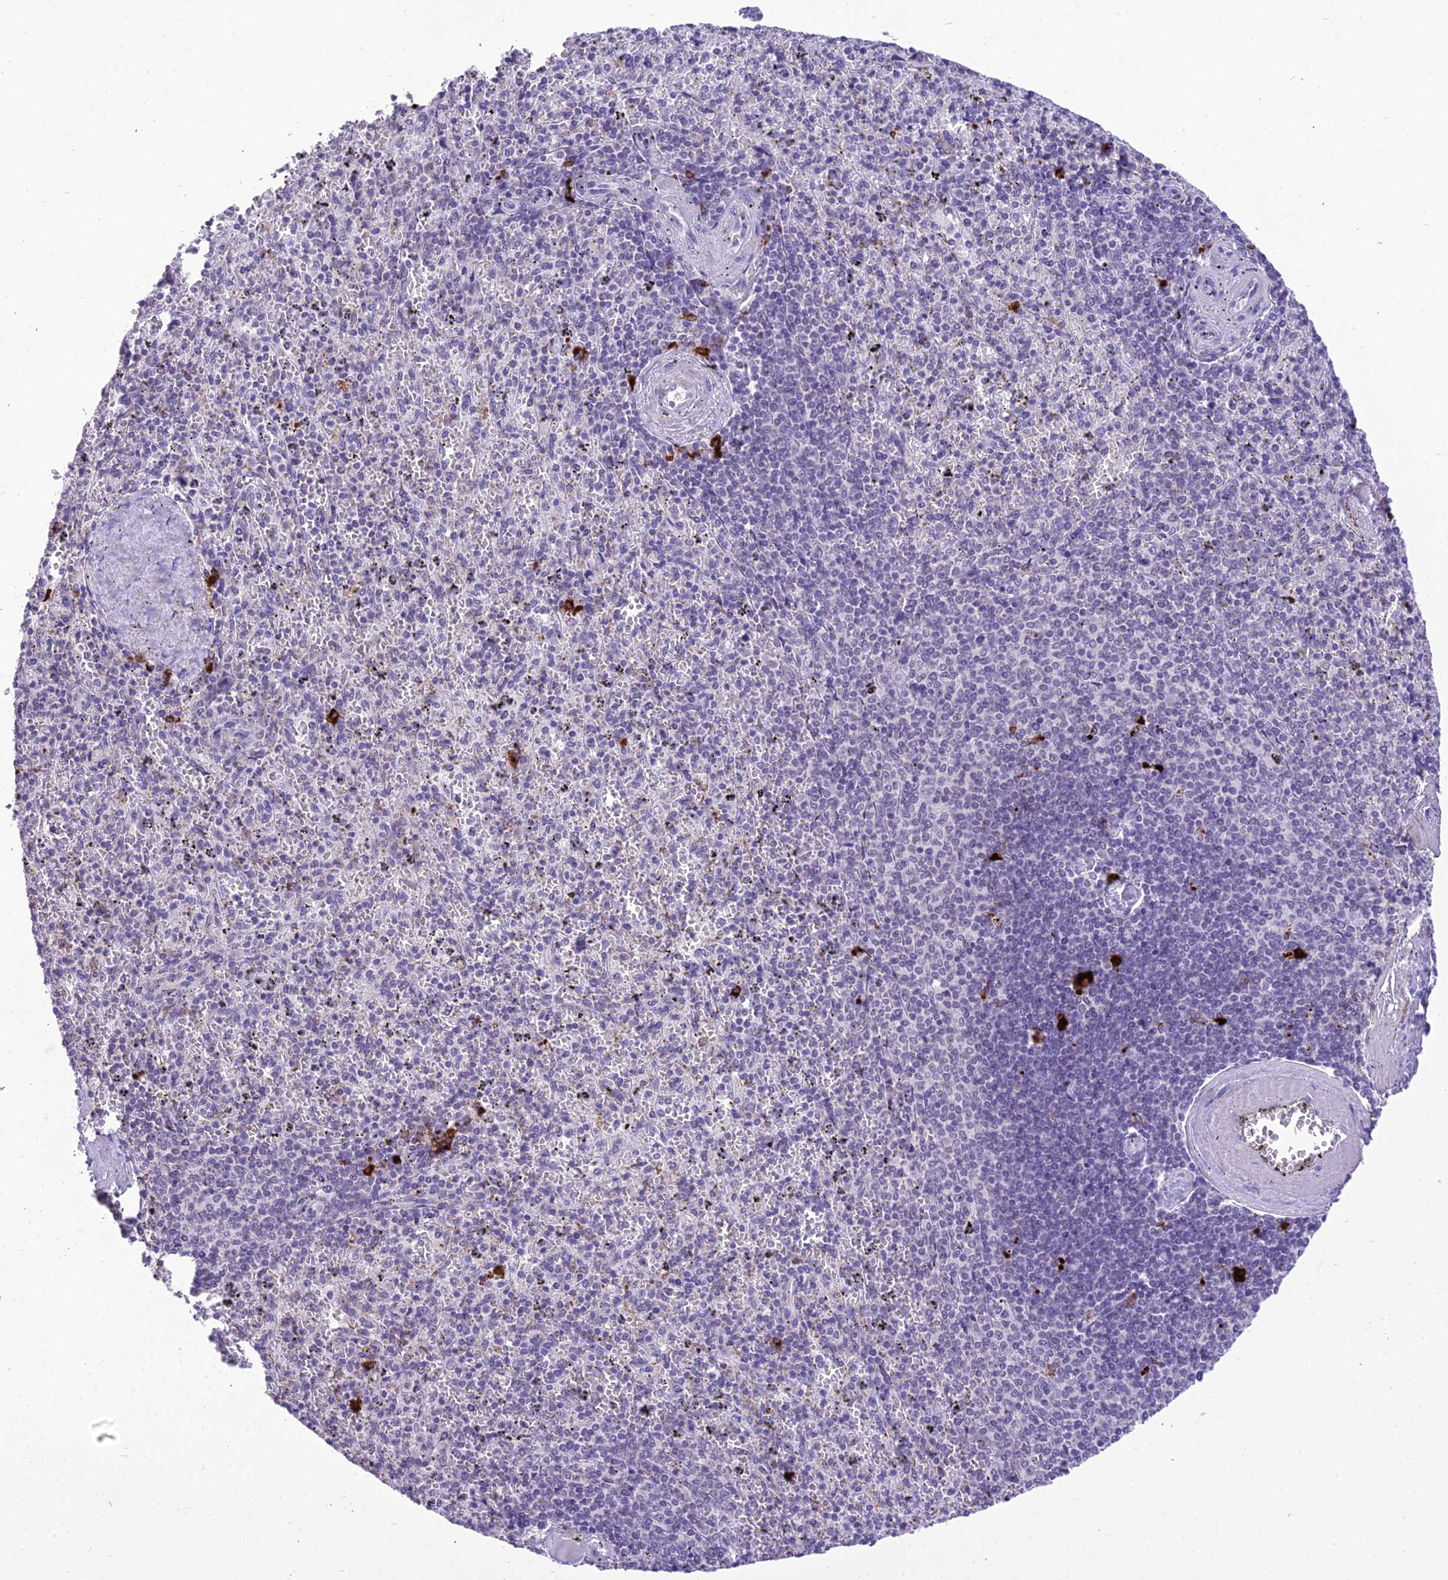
{"staining": {"intensity": "weak", "quantity": "<25%", "location": "cytoplasmic/membranous"}, "tissue": "spleen", "cell_type": "Cells in red pulp", "image_type": "normal", "snomed": [{"axis": "morphology", "description": "Normal tissue, NOS"}, {"axis": "topography", "description": "Spleen"}], "caption": "A high-resolution photomicrograph shows IHC staining of benign spleen, which displays no significant expression in cells in red pulp. Brightfield microscopy of immunohistochemistry stained with DAB (3,3'-diaminobenzidine) (brown) and hematoxylin (blue), captured at high magnification.", "gene": "SH3RF3", "patient": {"sex": "male", "age": 82}}